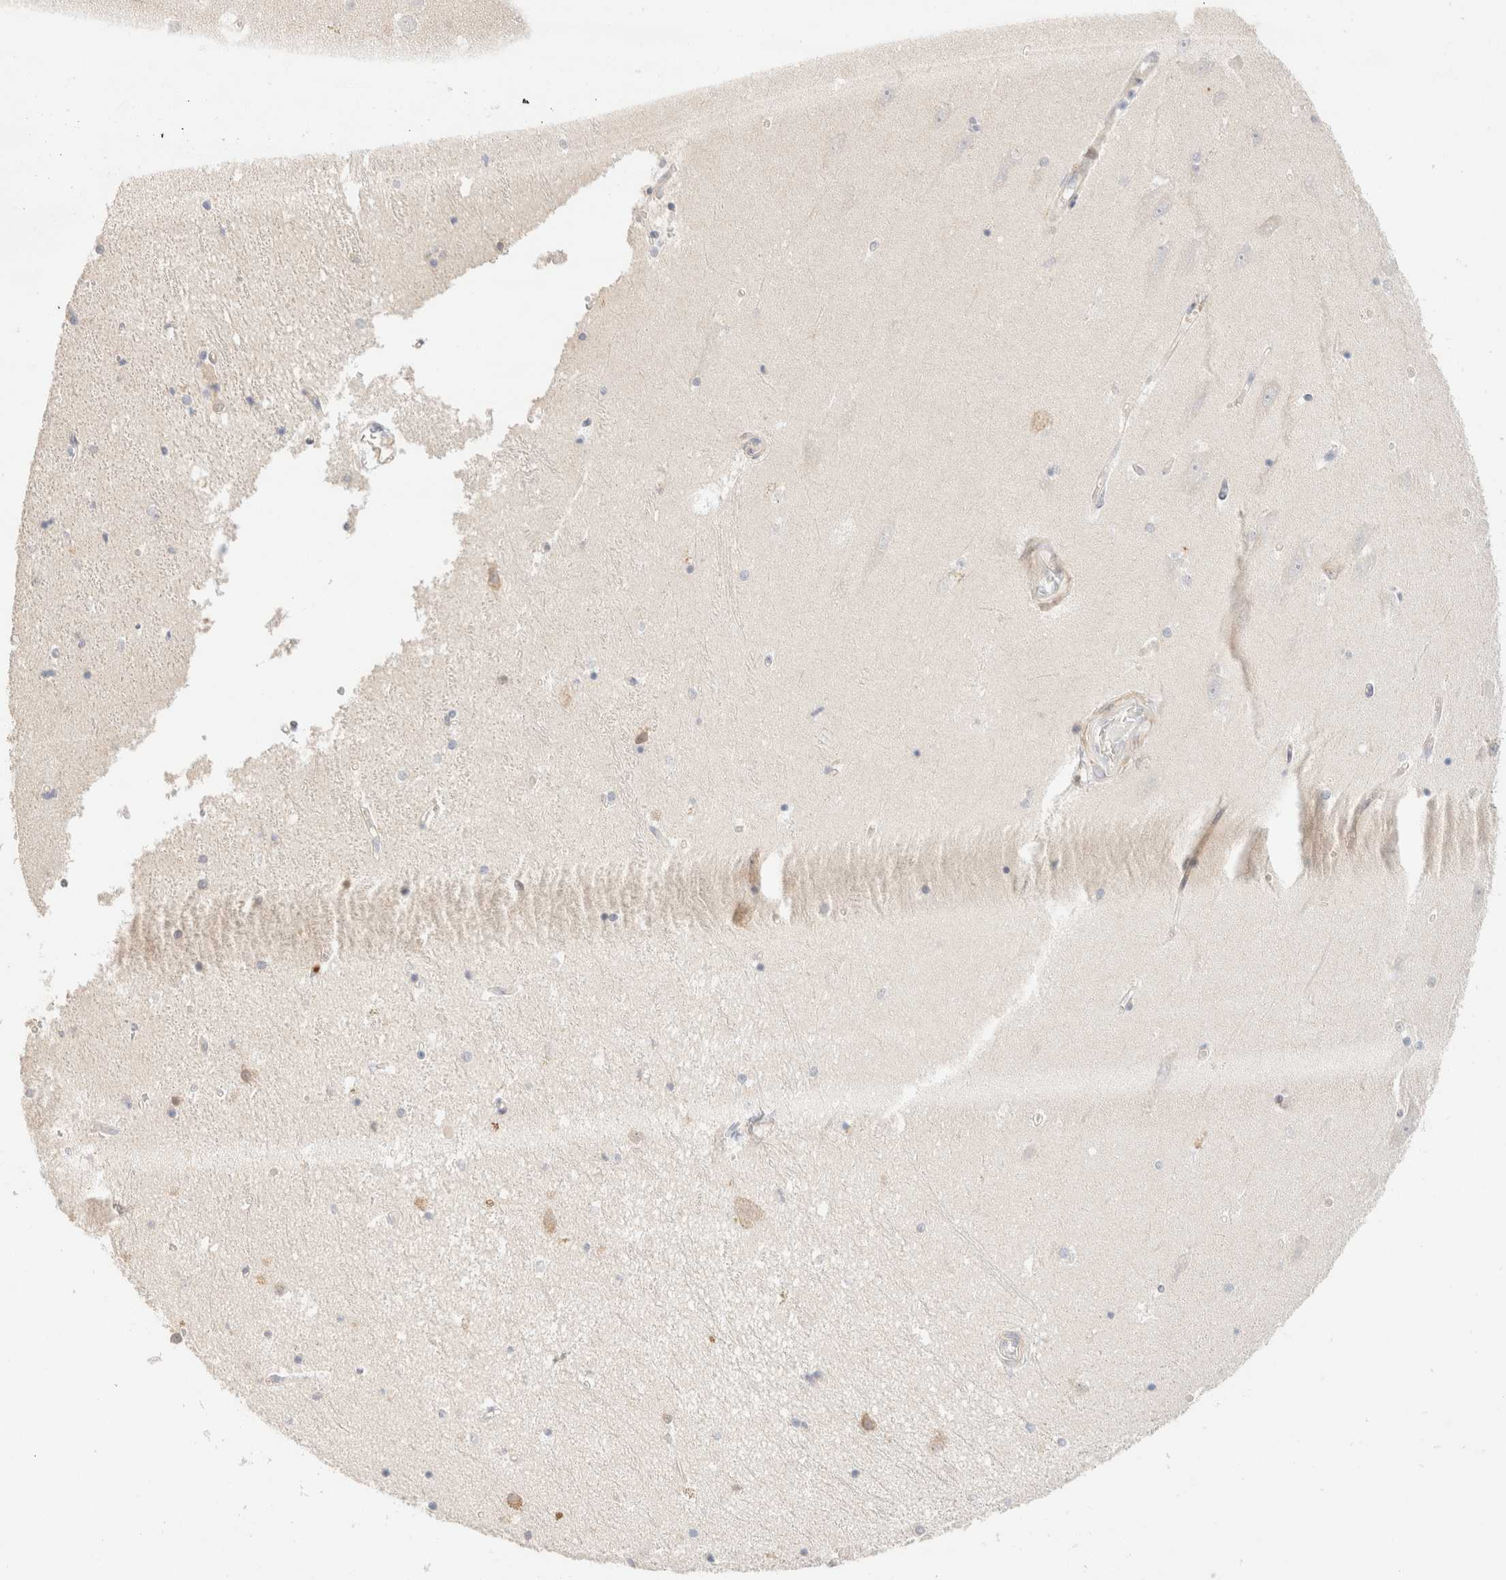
{"staining": {"intensity": "negative", "quantity": "none", "location": "none"}, "tissue": "hippocampus", "cell_type": "Glial cells", "image_type": "normal", "snomed": [{"axis": "morphology", "description": "Normal tissue, NOS"}, {"axis": "topography", "description": "Hippocampus"}], "caption": "Immunohistochemistry of normal hippocampus exhibits no expression in glial cells.", "gene": "CSNK1E", "patient": {"sex": "male", "age": 45}}